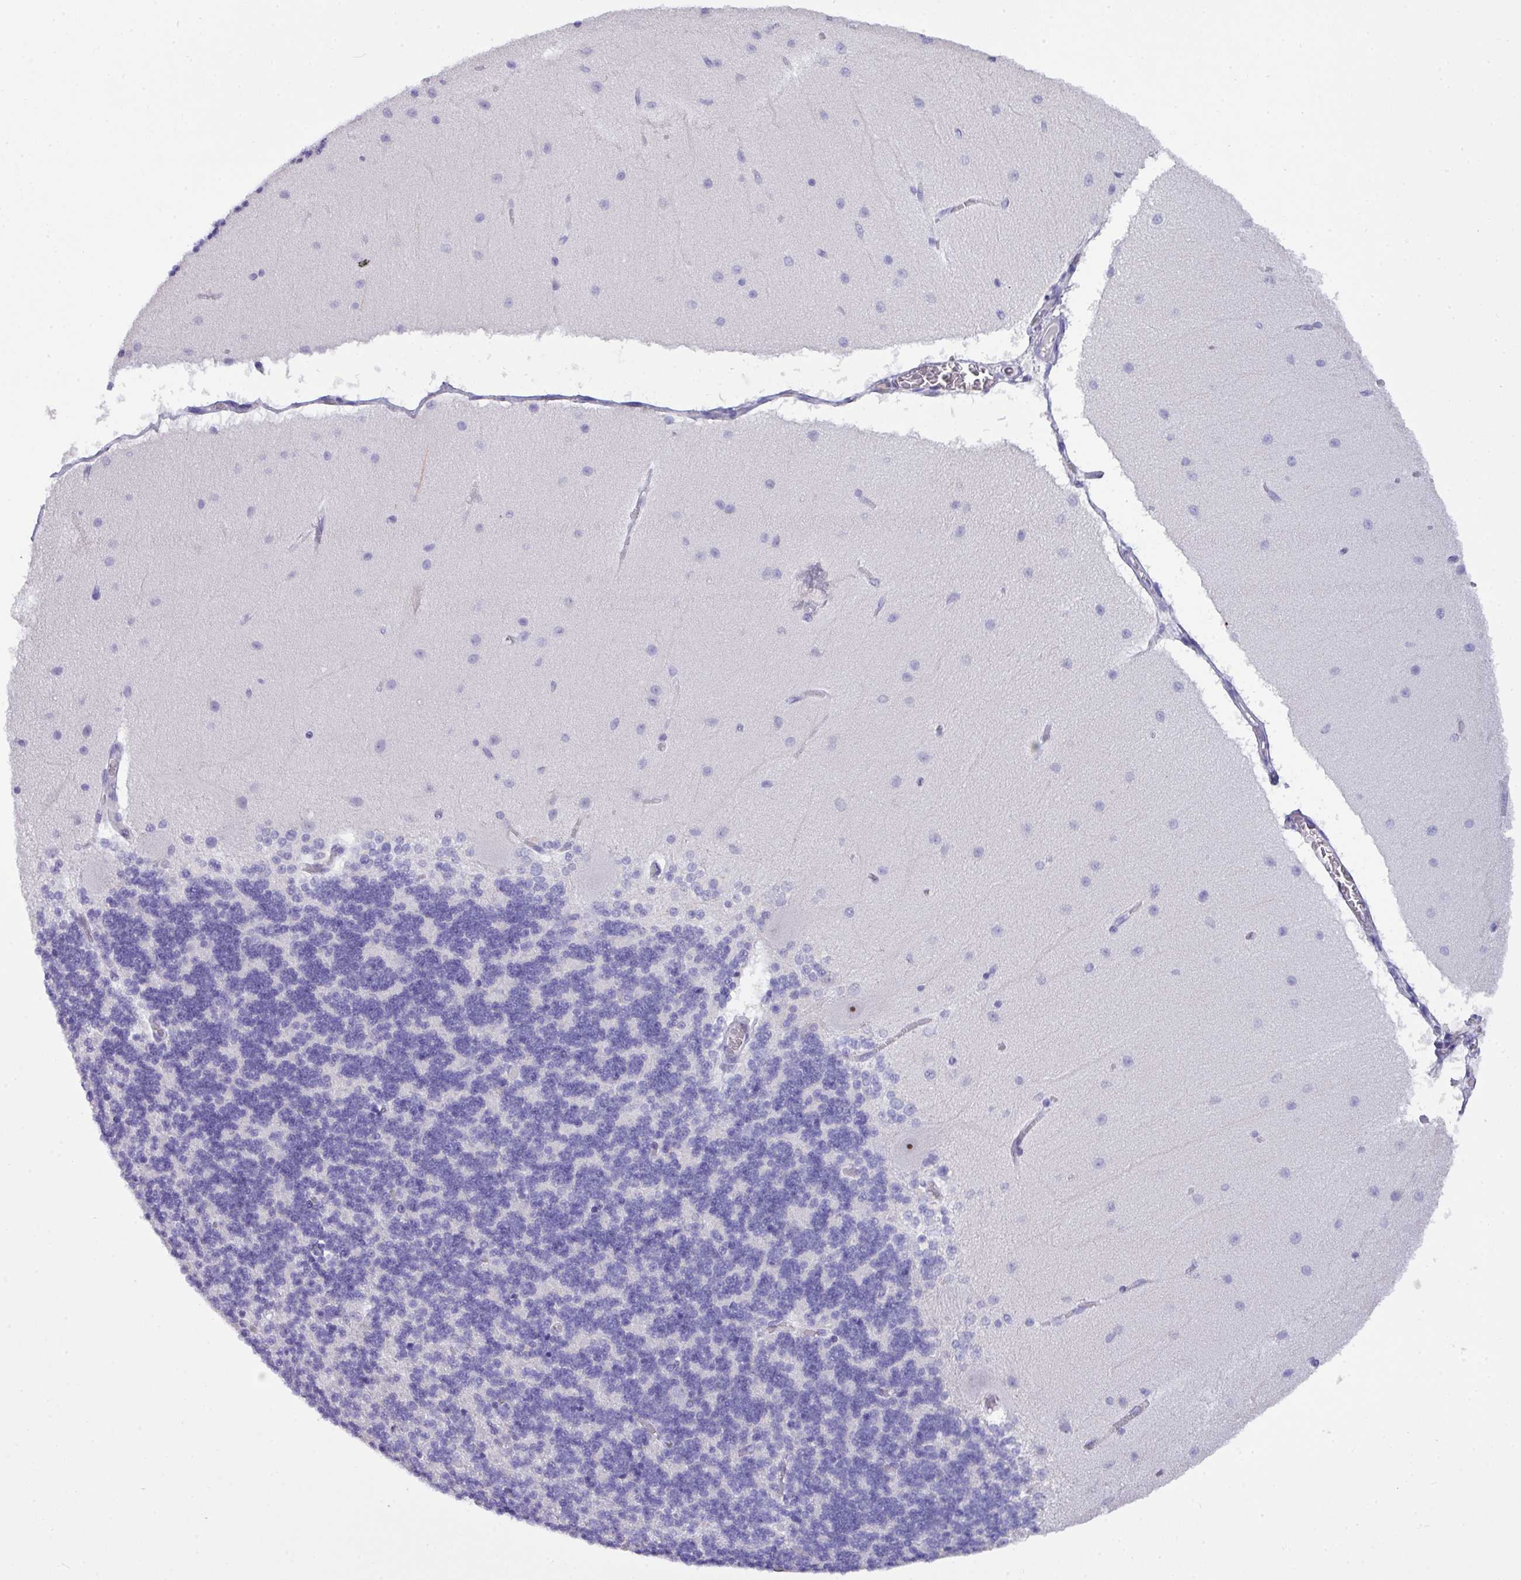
{"staining": {"intensity": "negative", "quantity": "none", "location": "none"}, "tissue": "cerebellum", "cell_type": "Cells in granular layer", "image_type": "normal", "snomed": [{"axis": "morphology", "description": "Normal tissue, NOS"}, {"axis": "topography", "description": "Cerebellum"}], "caption": "Immunohistochemical staining of benign human cerebellum displays no significant positivity in cells in granular layer. (DAB immunohistochemistry with hematoxylin counter stain).", "gene": "MRM2", "patient": {"sex": "female", "age": 54}}